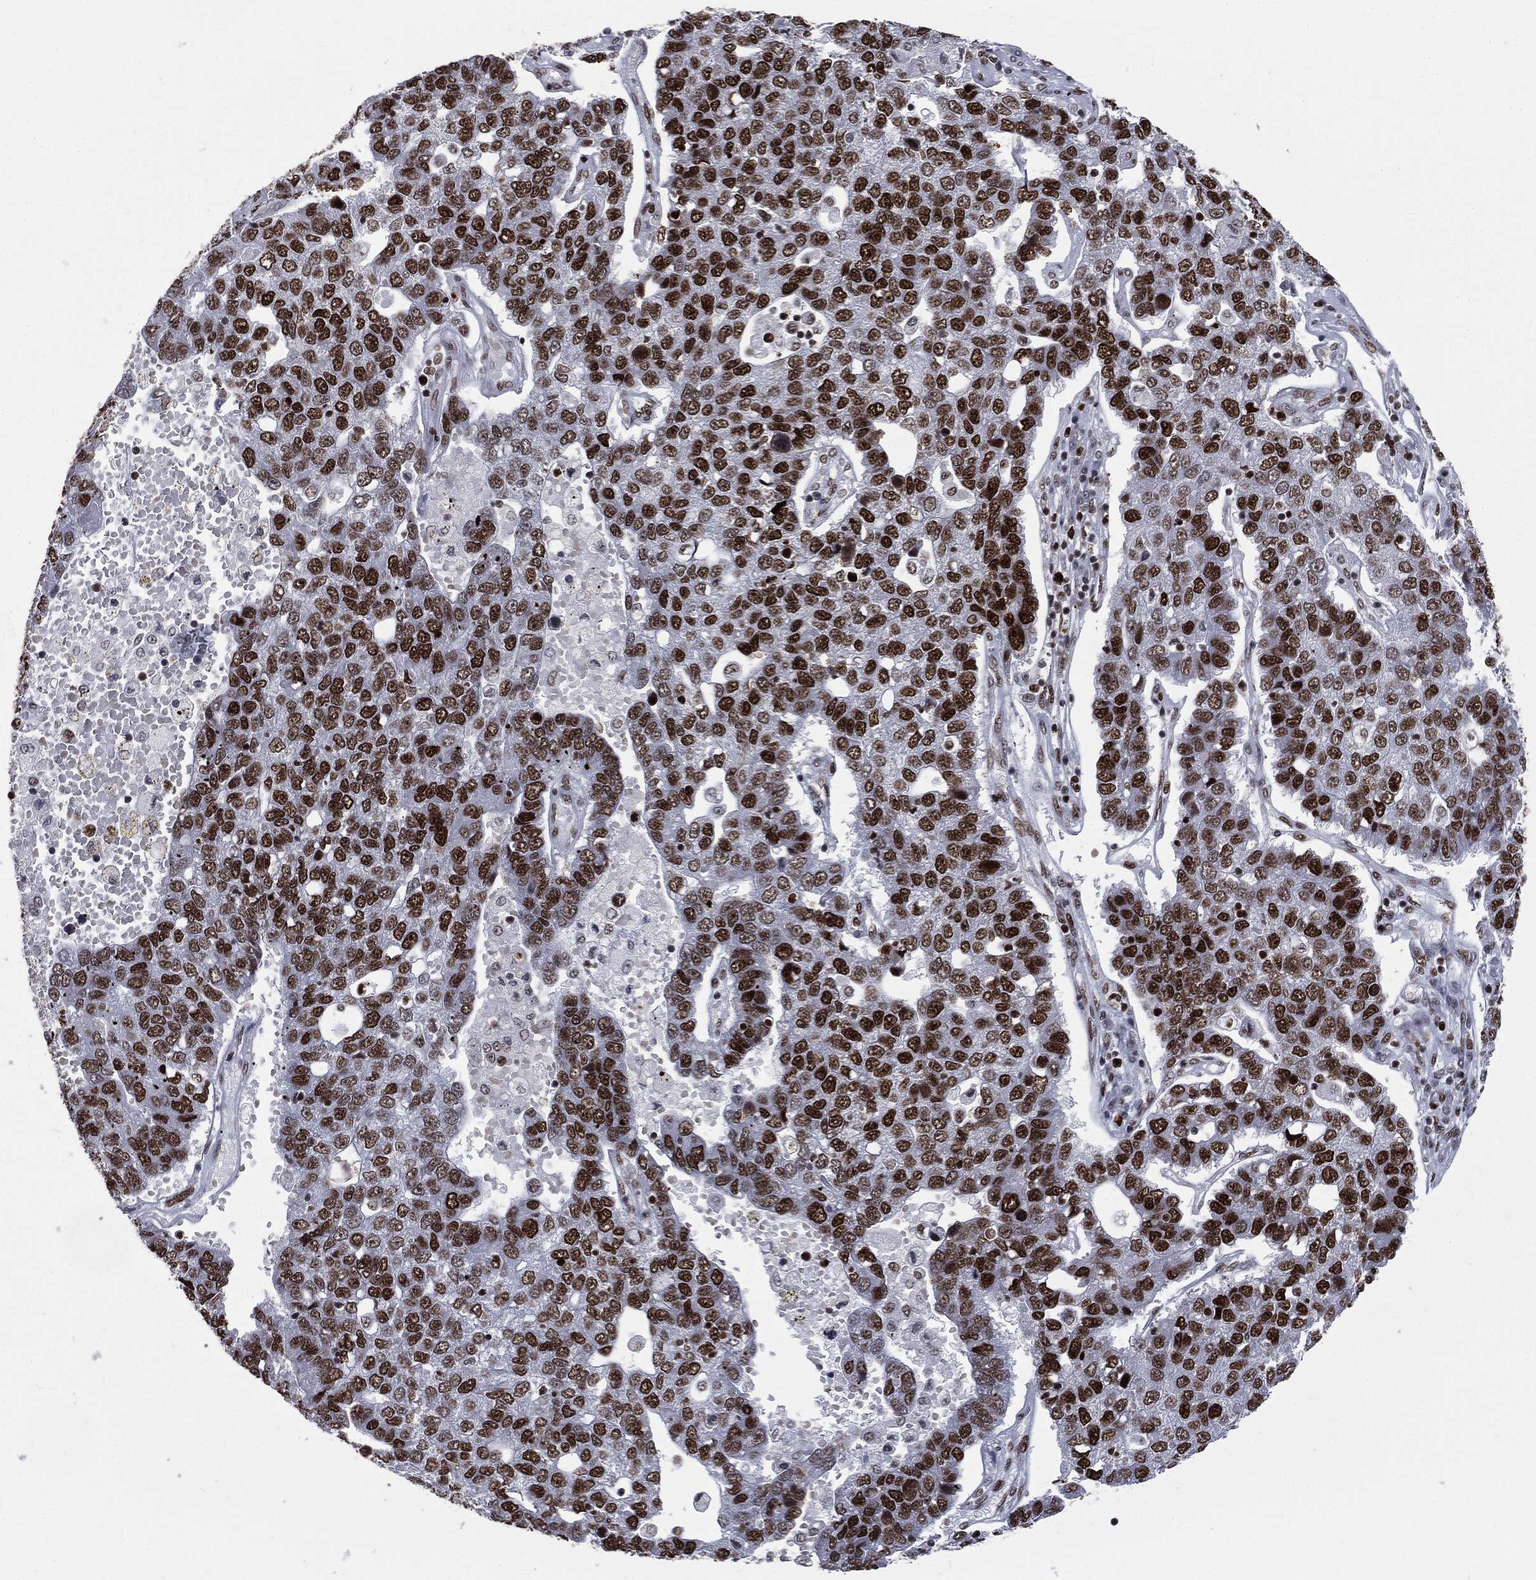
{"staining": {"intensity": "strong", "quantity": ">75%", "location": "nuclear"}, "tissue": "pancreatic cancer", "cell_type": "Tumor cells", "image_type": "cancer", "snomed": [{"axis": "morphology", "description": "Adenocarcinoma, NOS"}, {"axis": "topography", "description": "Pancreas"}], "caption": "Protein staining by IHC displays strong nuclear positivity in approximately >75% of tumor cells in adenocarcinoma (pancreatic).", "gene": "MSH2", "patient": {"sex": "female", "age": 61}}